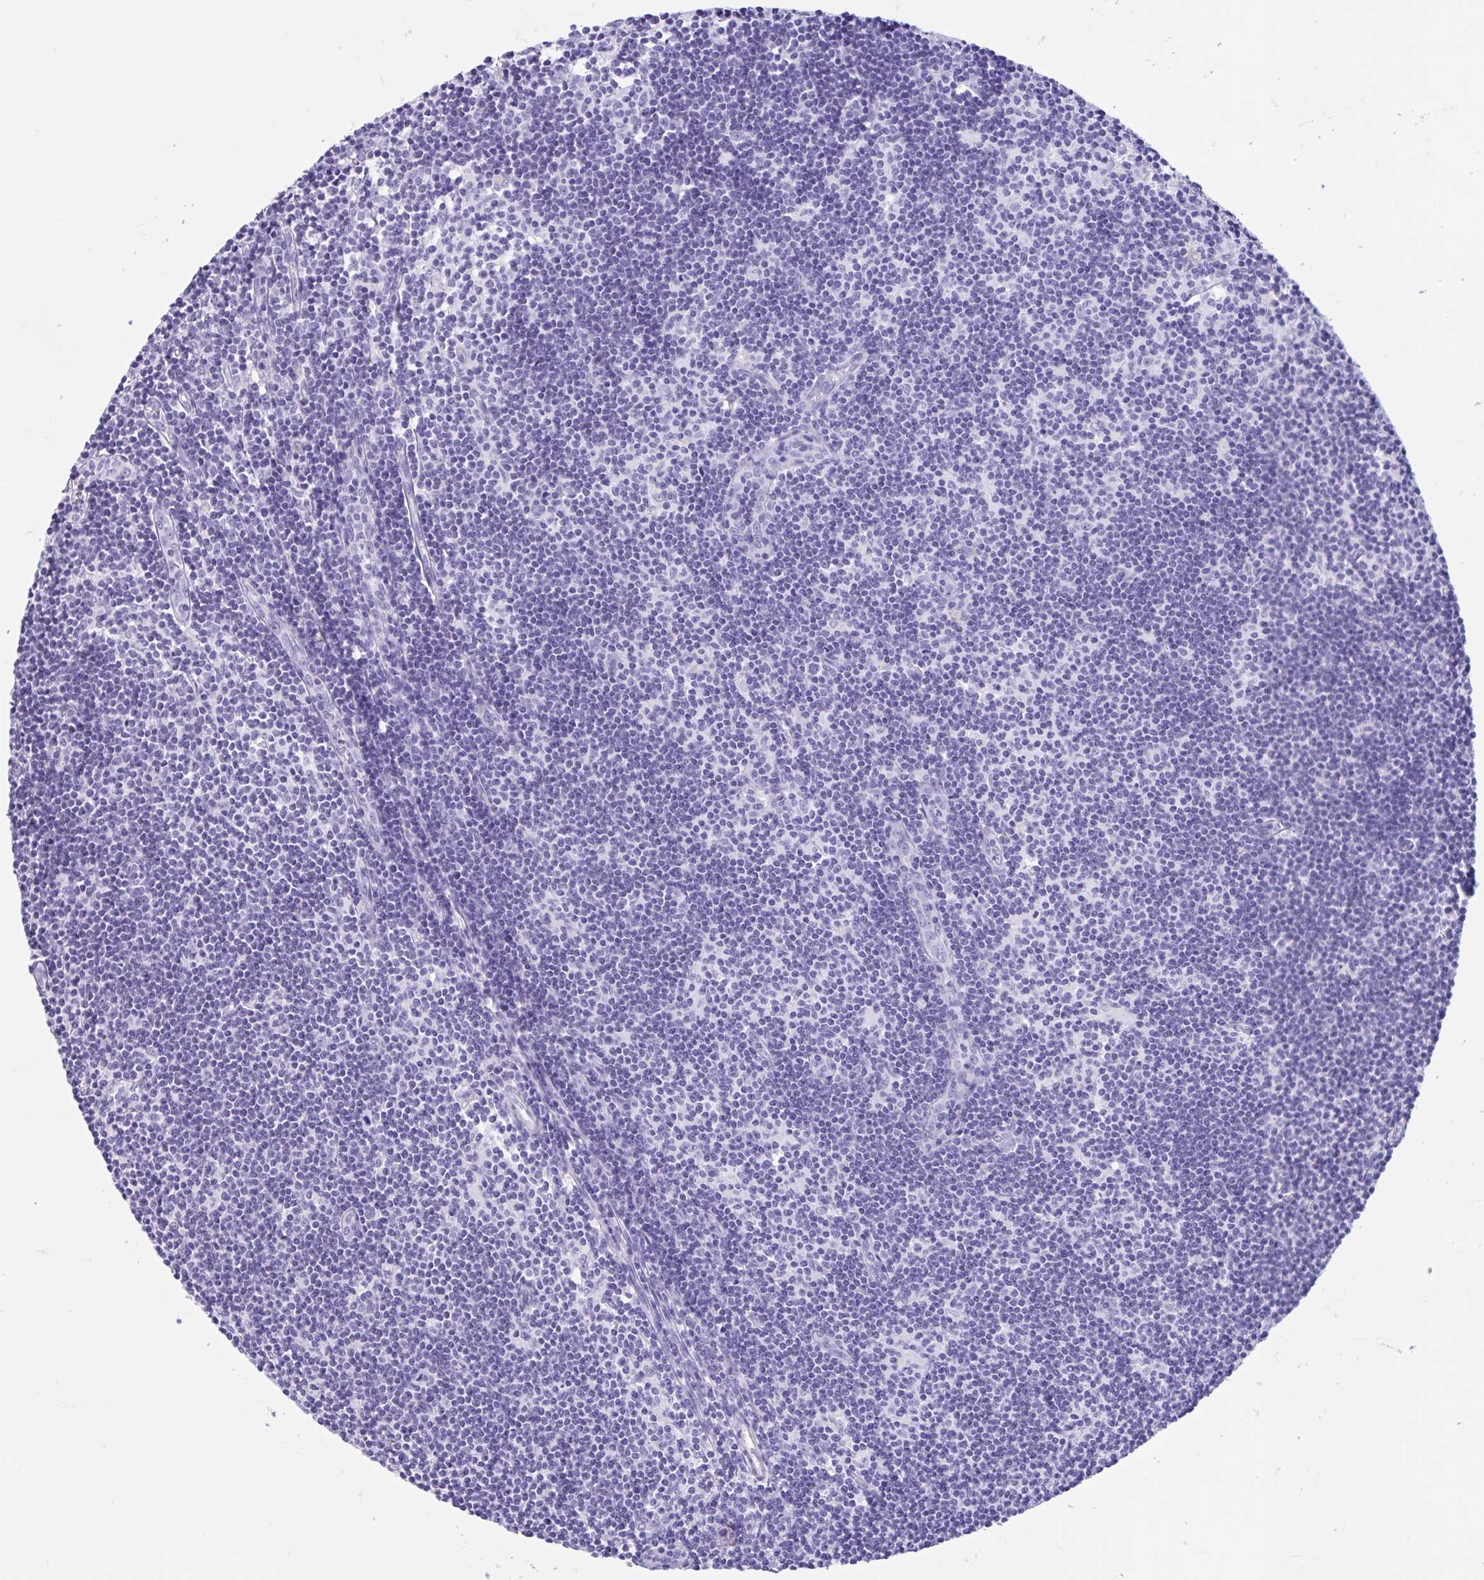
{"staining": {"intensity": "negative", "quantity": "none", "location": "none"}, "tissue": "lymph node", "cell_type": "Germinal center cells", "image_type": "normal", "snomed": [{"axis": "morphology", "description": "Normal tissue, NOS"}, {"axis": "topography", "description": "Lymph node"}], "caption": "Lymph node was stained to show a protein in brown. There is no significant positivity in germinal center cells. (Brightfield microscopy of DAB immunohistochemistry (IHC) at high magnification).", "gene": "IAPP", "patient": {"sex": "female", "age": 31}}